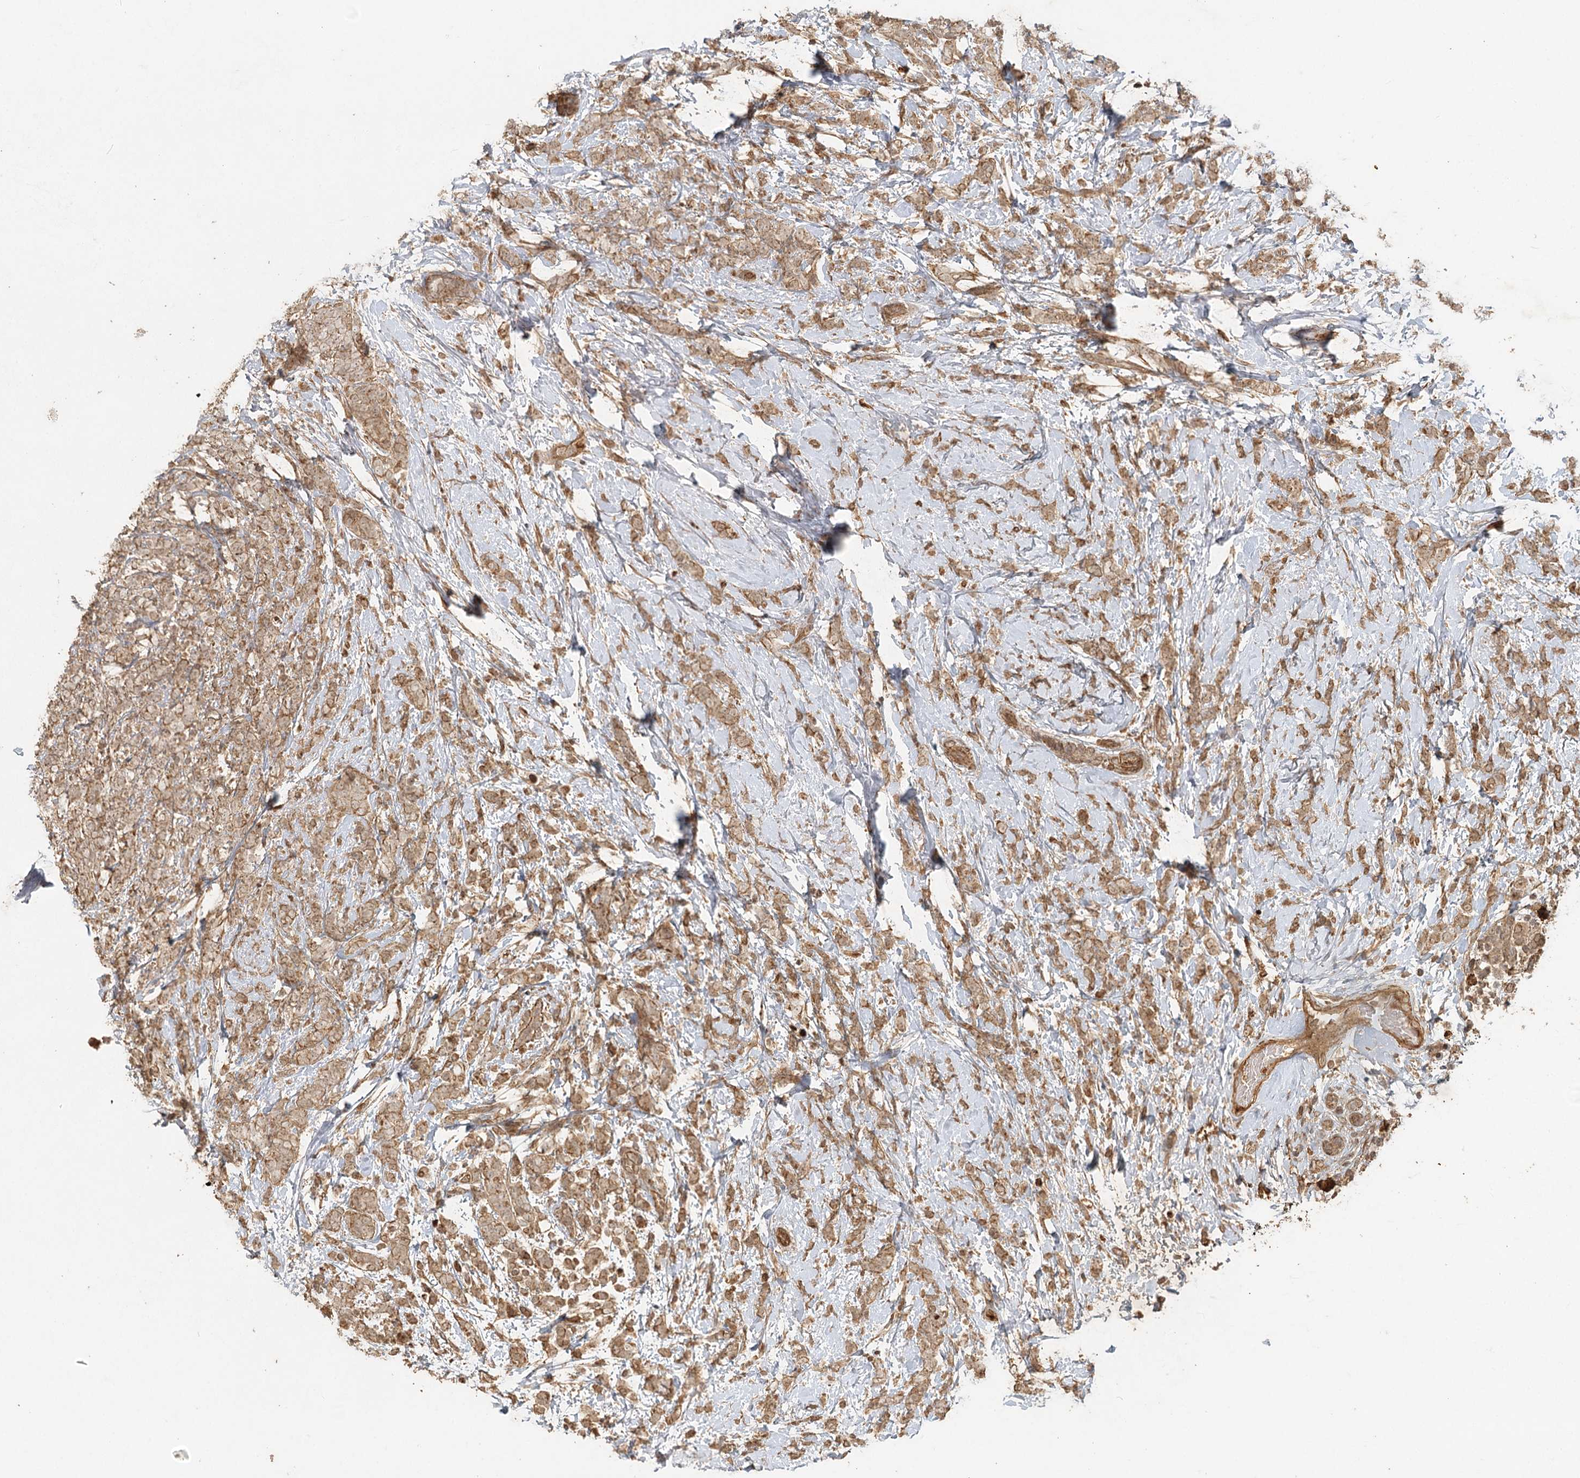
{"staining": {"intensity": "moderate", "quantity": ">75%", "location": "cytoplasmic/membranous"}, "tissue": "breast cancer", "cell_type": "Tumor cells", "image_type": "cancer", "snomed": [{"axis": "morphology", "description": "Lobular carcinoma"}, {"axis": "topography", "description": "Breast"}], "caption": "Moderate cytoplasmic/membranous staining is appreciated in approximately >75% of tumor cells in breast cancer.", "gene": "ARL13A", "patient": {"sex": "female", "age": 58}}